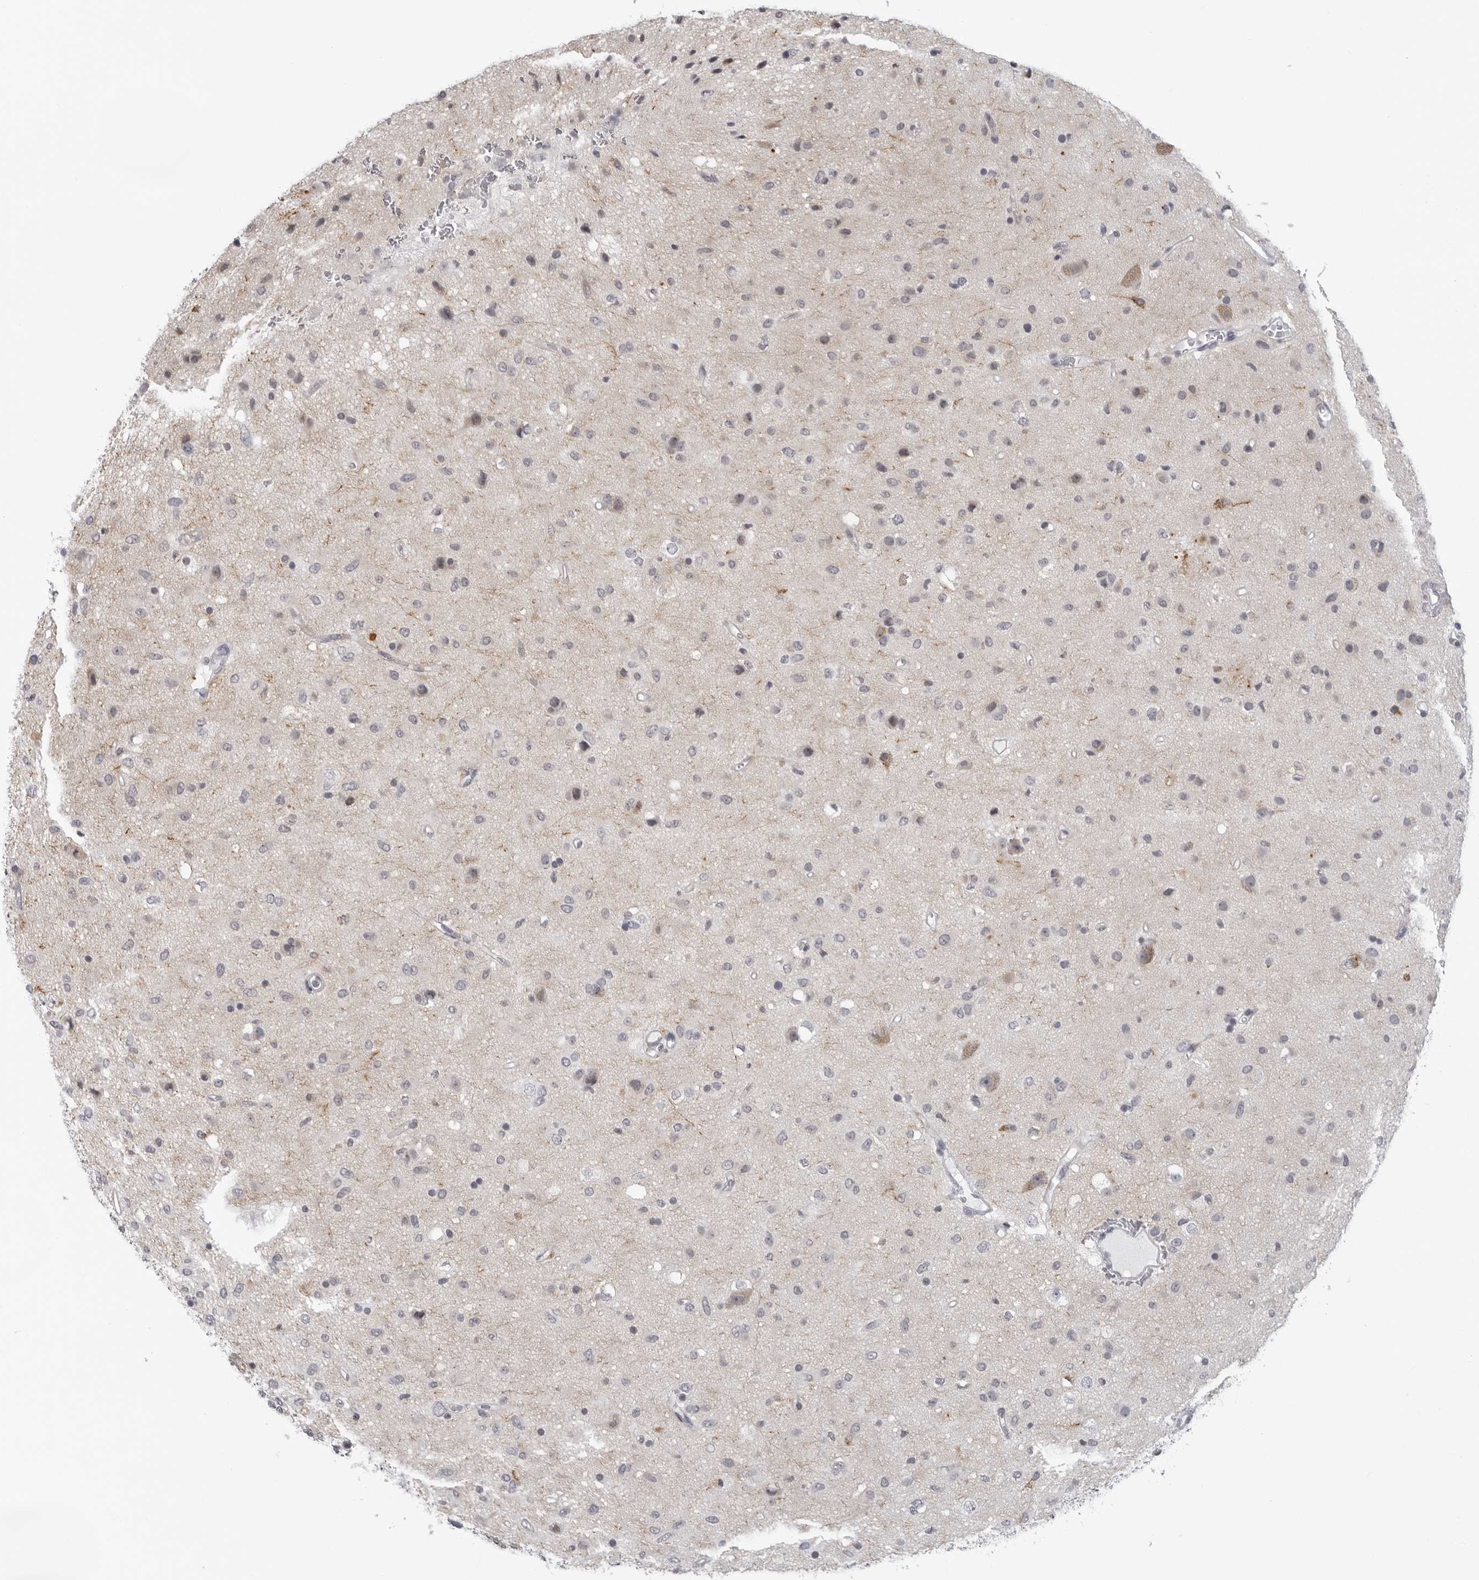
{"staining": {"intensity": "negative", "quantity": "none", "location": "none"}, "tissue": "glioma", "cell_type": "Tumor cells", "image_type": "cancer", "snomed": [{"axis": "morphology", "description": "Glioma, malignant, Low grade"}, {"axis": "topography", "description": "Brain"}], "caption": "Protein analysis of glioma reveals no significant staining in tumor cells.", "gene": "OPLAH", "patient": {"sex": "male", "age": 77}}